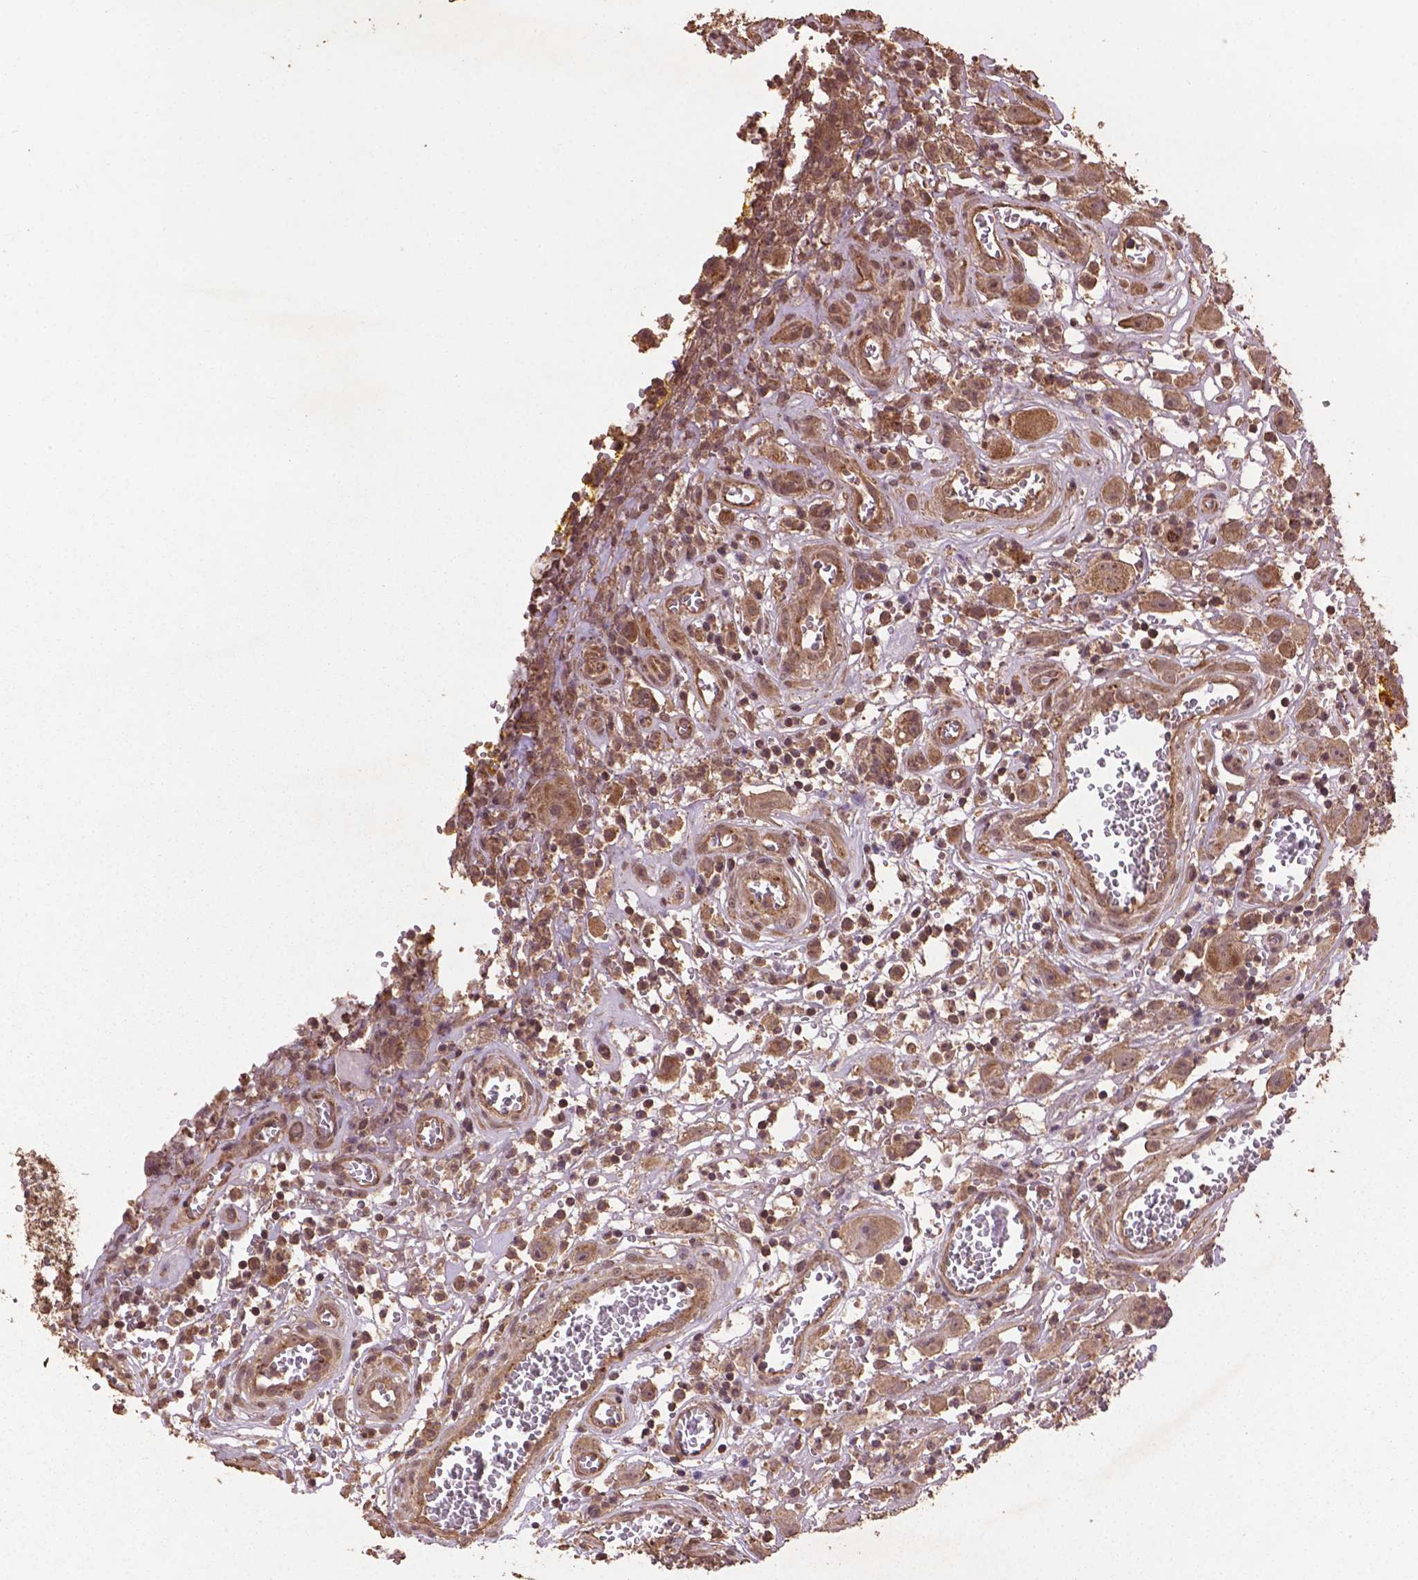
{"staining": {"intensity": "weak", "quantity": ">75%", "location": "cytoplasmic/membranous"}, "tissue": "head and neck cancer", "cell_type": "Tumor cells", "image_type": "cancer", "snomed": [{"axis": "morphology", "description": "Squamous cell carcinoma, NOS"}, {"axis": "morphology", "description": "Squamous cell carcinoma, metastatic, NOS"}, {"axis": "topography", "description": "Oral tissue"}, {"axis": "topography", "description": "Head-Neck"}], "caption": "Immunohistochemical staining of human head and neck cancer (metastatic squamous cell carcinoma) shows weak cytoplasmic/membranous protein staining in approximately >75% of tumor cells.", "gene": "BABAM1", "patient": {"sex": "female", "age": 85}}